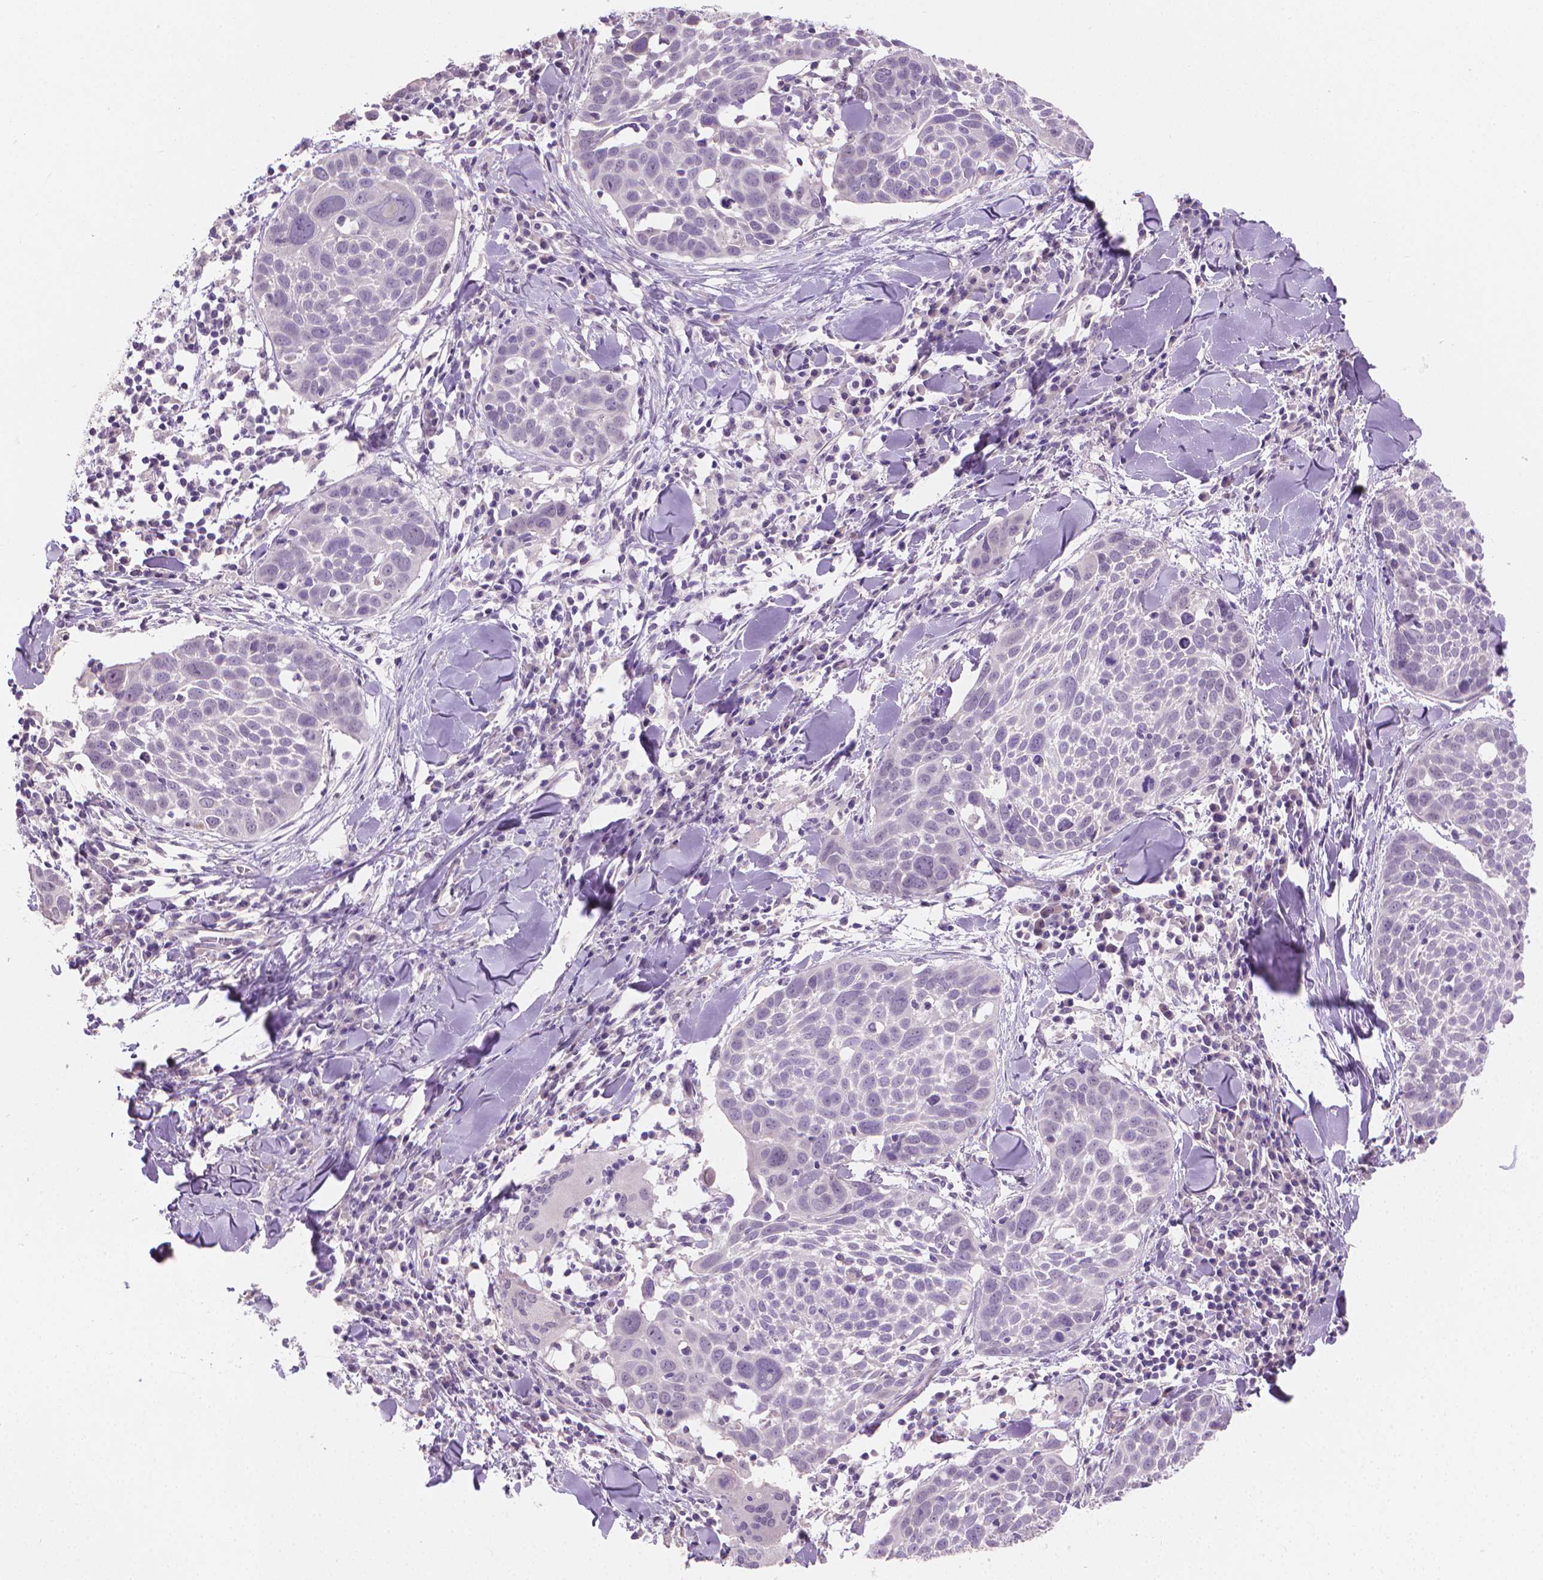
{"staining": {"intensity": "negative", "quantity": "none", "location": "none"}, "tissue": "lung cancer", "cell_type": "Tumor cells", "image_type": "cancer", "snomed": [{"axis": "morphology", "description": "Squamous cell carcinoma, NOS"}, {"axis": "topography", "description": "Lung"}], "caption": "Immunohistochemistry (IHC) image of squamous cell carcinoma (lung) stained for a protein (brown), which exhibits no positivity in tumor cells. (Brightfield microscopy of DAB (3,3'-diaminobenzidine) immunohistochemistry (IHC) at high magnification).", "gene": "GSDMA", "patient": {"sex": "male", "age": 57}}